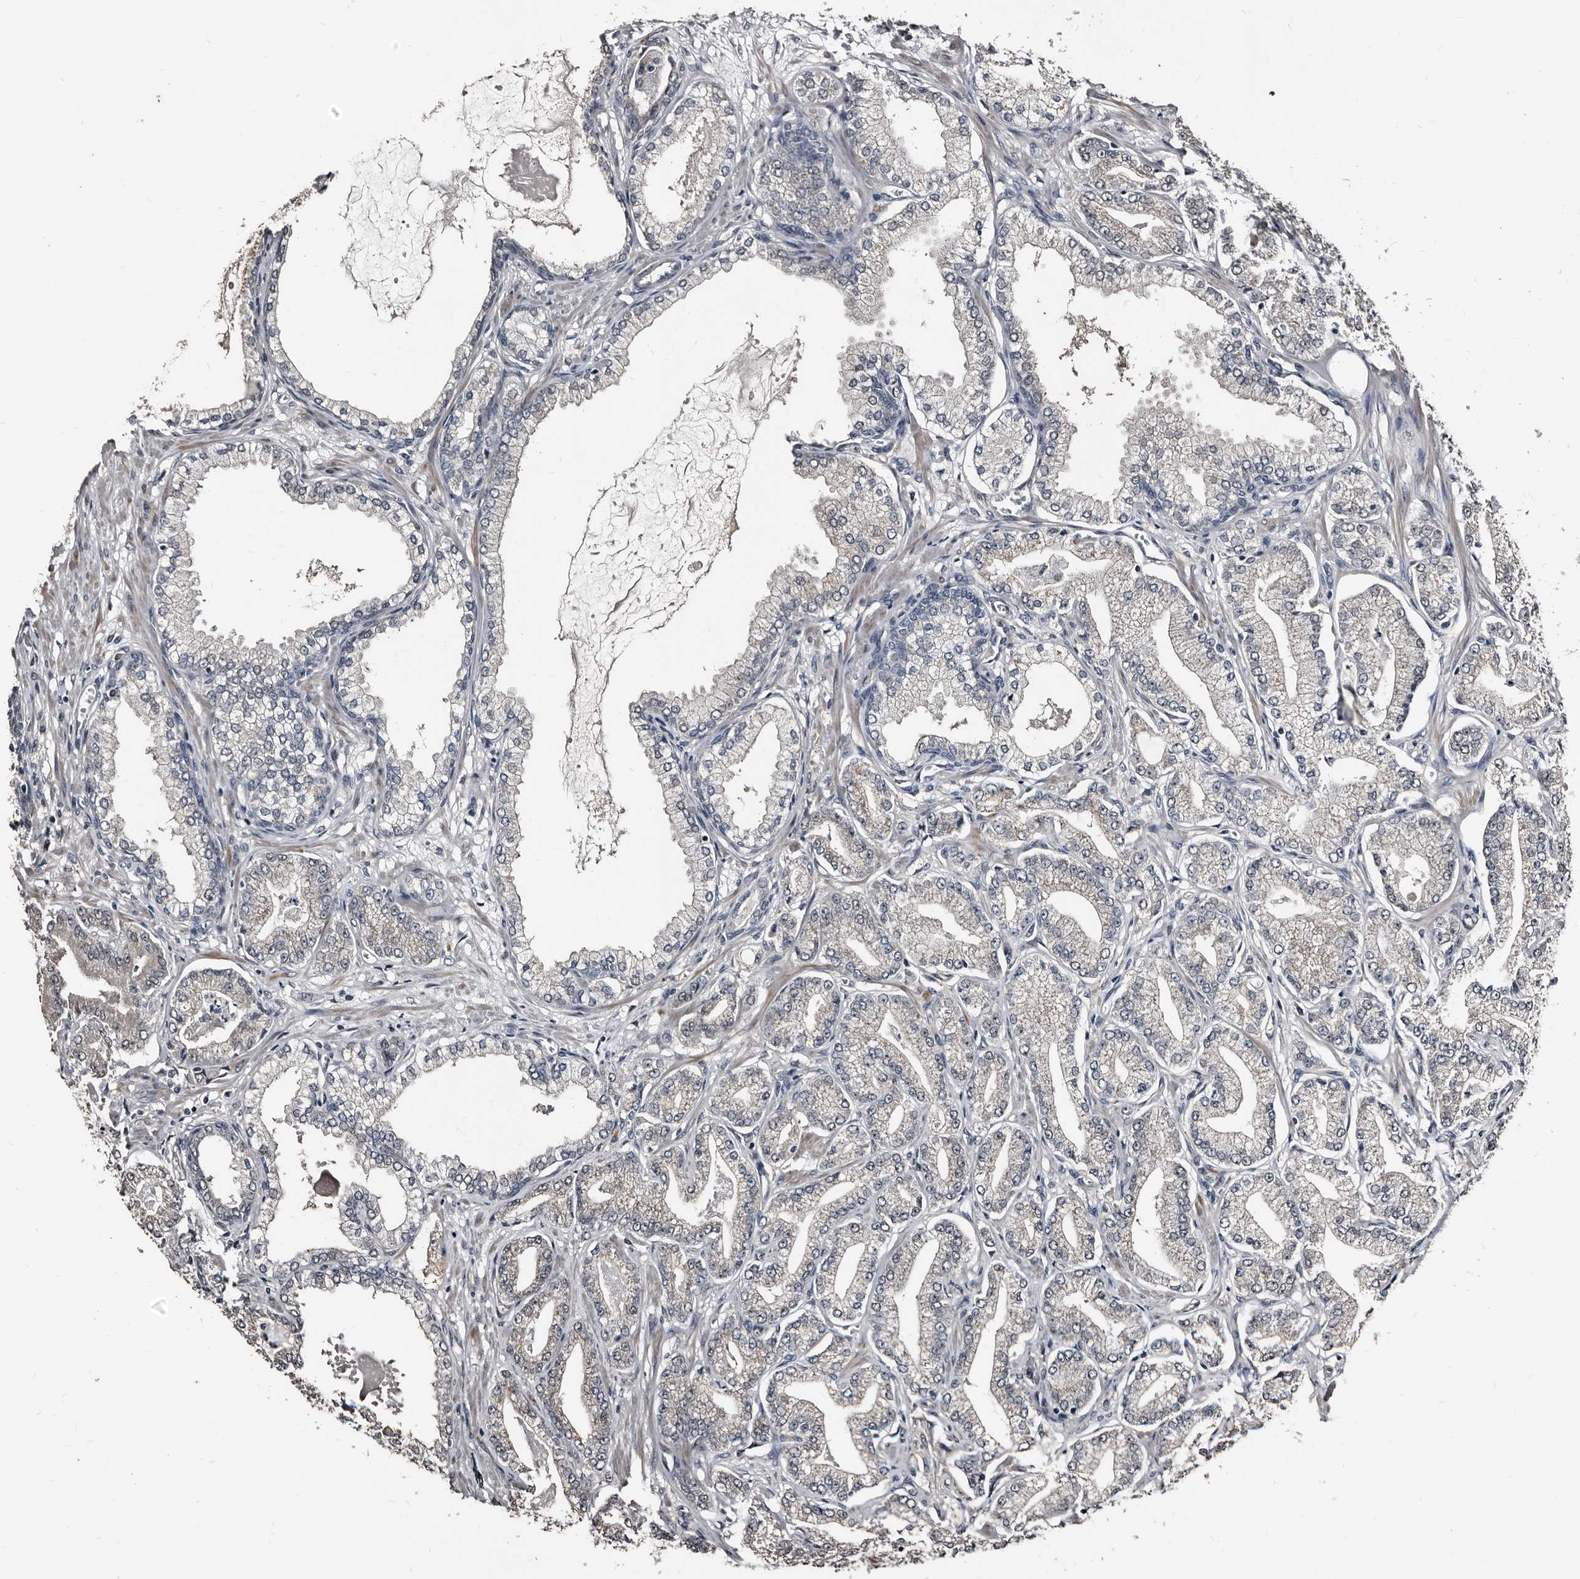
{"staining": {"intensity": "weak", "quantity": "<25%", "location": "cytoplasmic/membranous"}, "tissue": "prostate cancer", "cell_type": "Tumor cells", "image_type": "cancer", "snomed": [{"axis": "morphology", "description": "Adenocarcinoma, Low grade"}, {"axis": "topography", "description": "Prostate"}], "caption": "Human prostate cancer stained for a protein using immunohistochemistry reveals no expression in tumor cells.", "gene": "DHPS", "patient": {"sex": "male", "age": 63}}